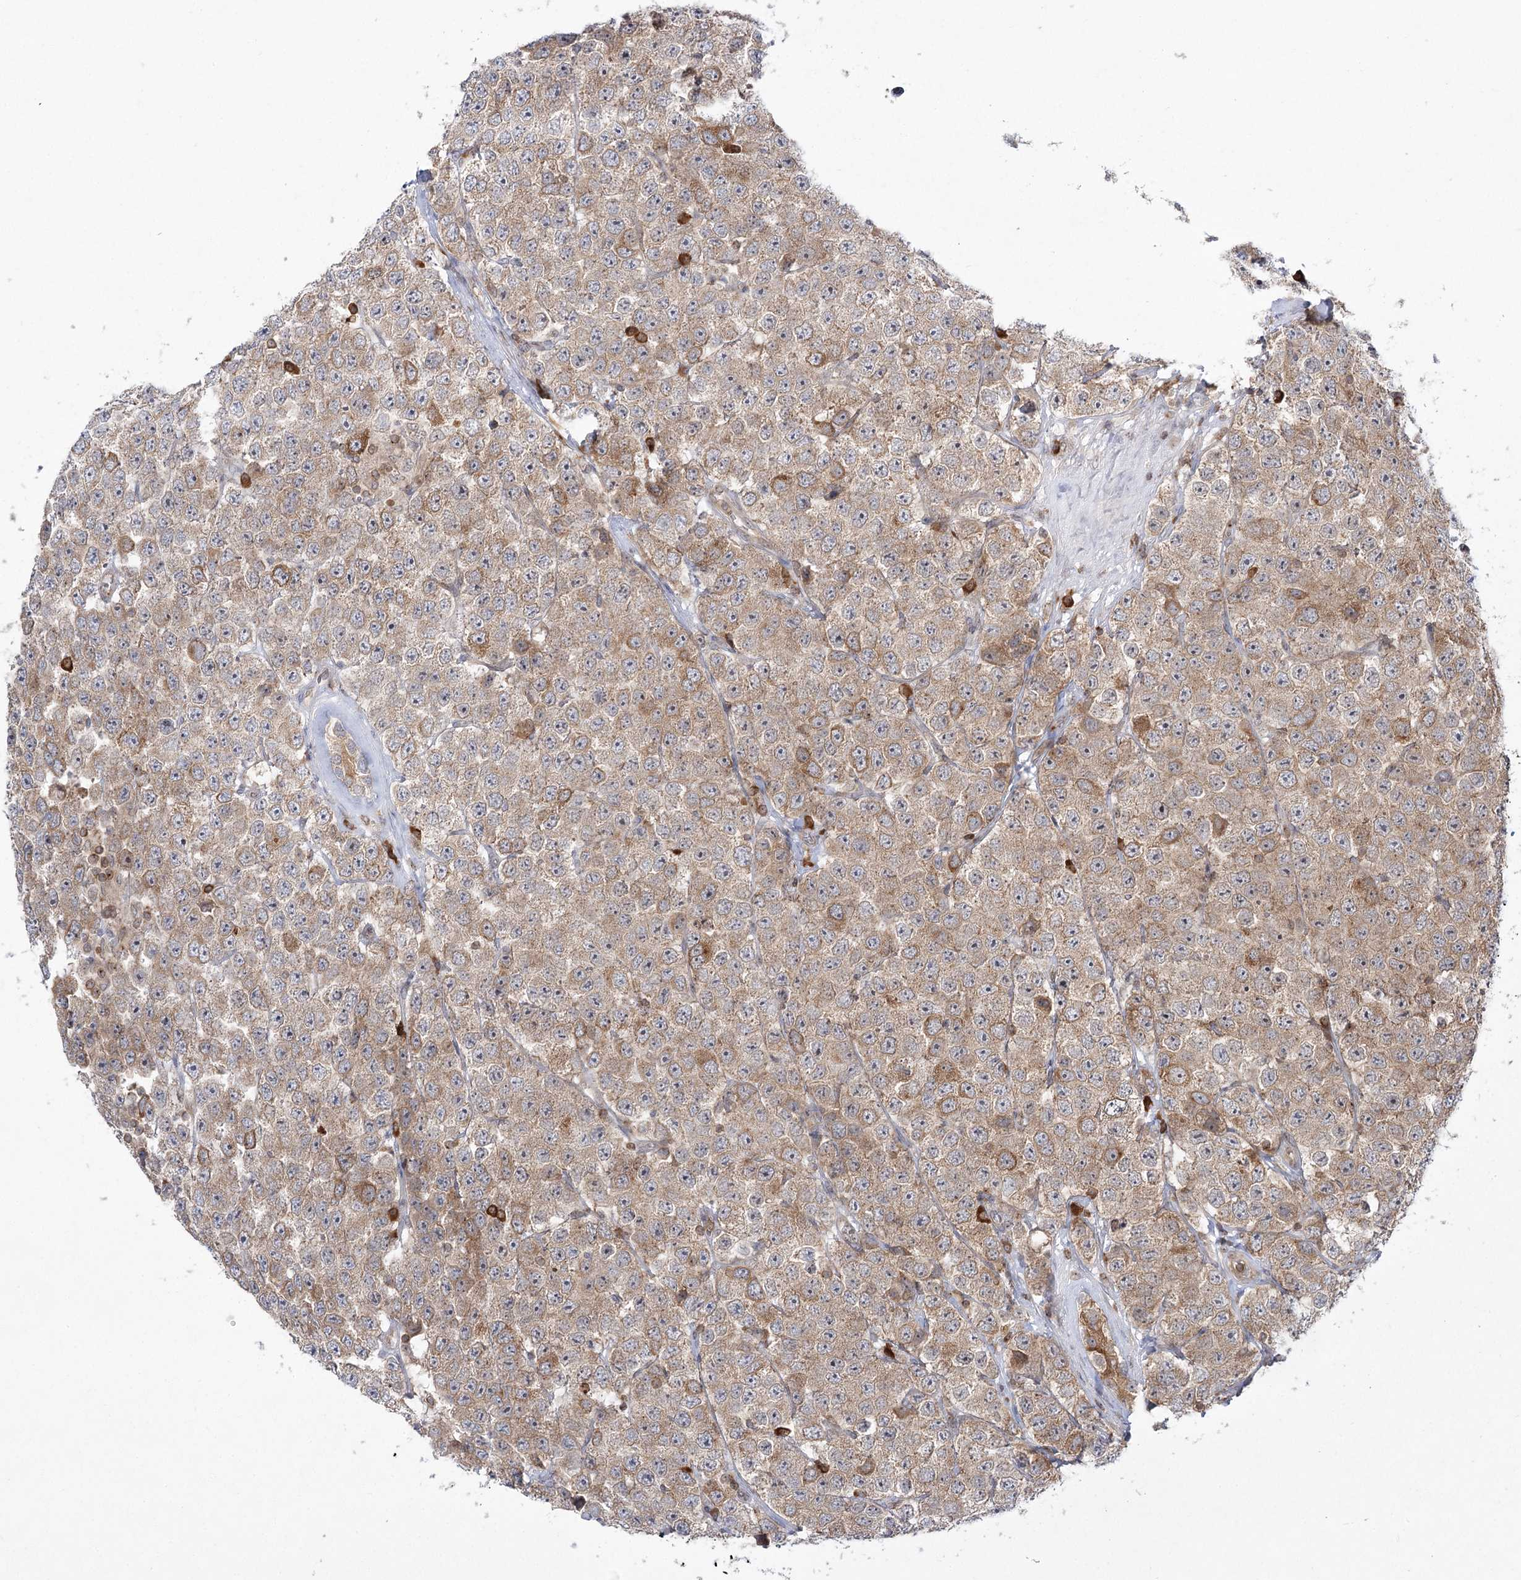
{"staining": {"intensity": "weak", "quantity": ">75%", "location": "cytoplasmic/membranous"}, "tissue": "testis cancer", "cell_type": "Tumor cells", "image_type": "cancer", "snomed": [{"axis": "morphology", "description": "Seminoma, NOS"}, {"axis": "topography", "description": "Testis"}], "caption": "IHC image of neoplastic tissue: testis cancer (seminoma) stained using immunohistochemistry displays low levels of weak protein expression localized specifically in the cytoplasmic/membranous of tumor cells, appearing as a cytoplasmic/membranous brown color.", "gene": "SYTL1", "patient": {"sex": "male", "age": 28}}